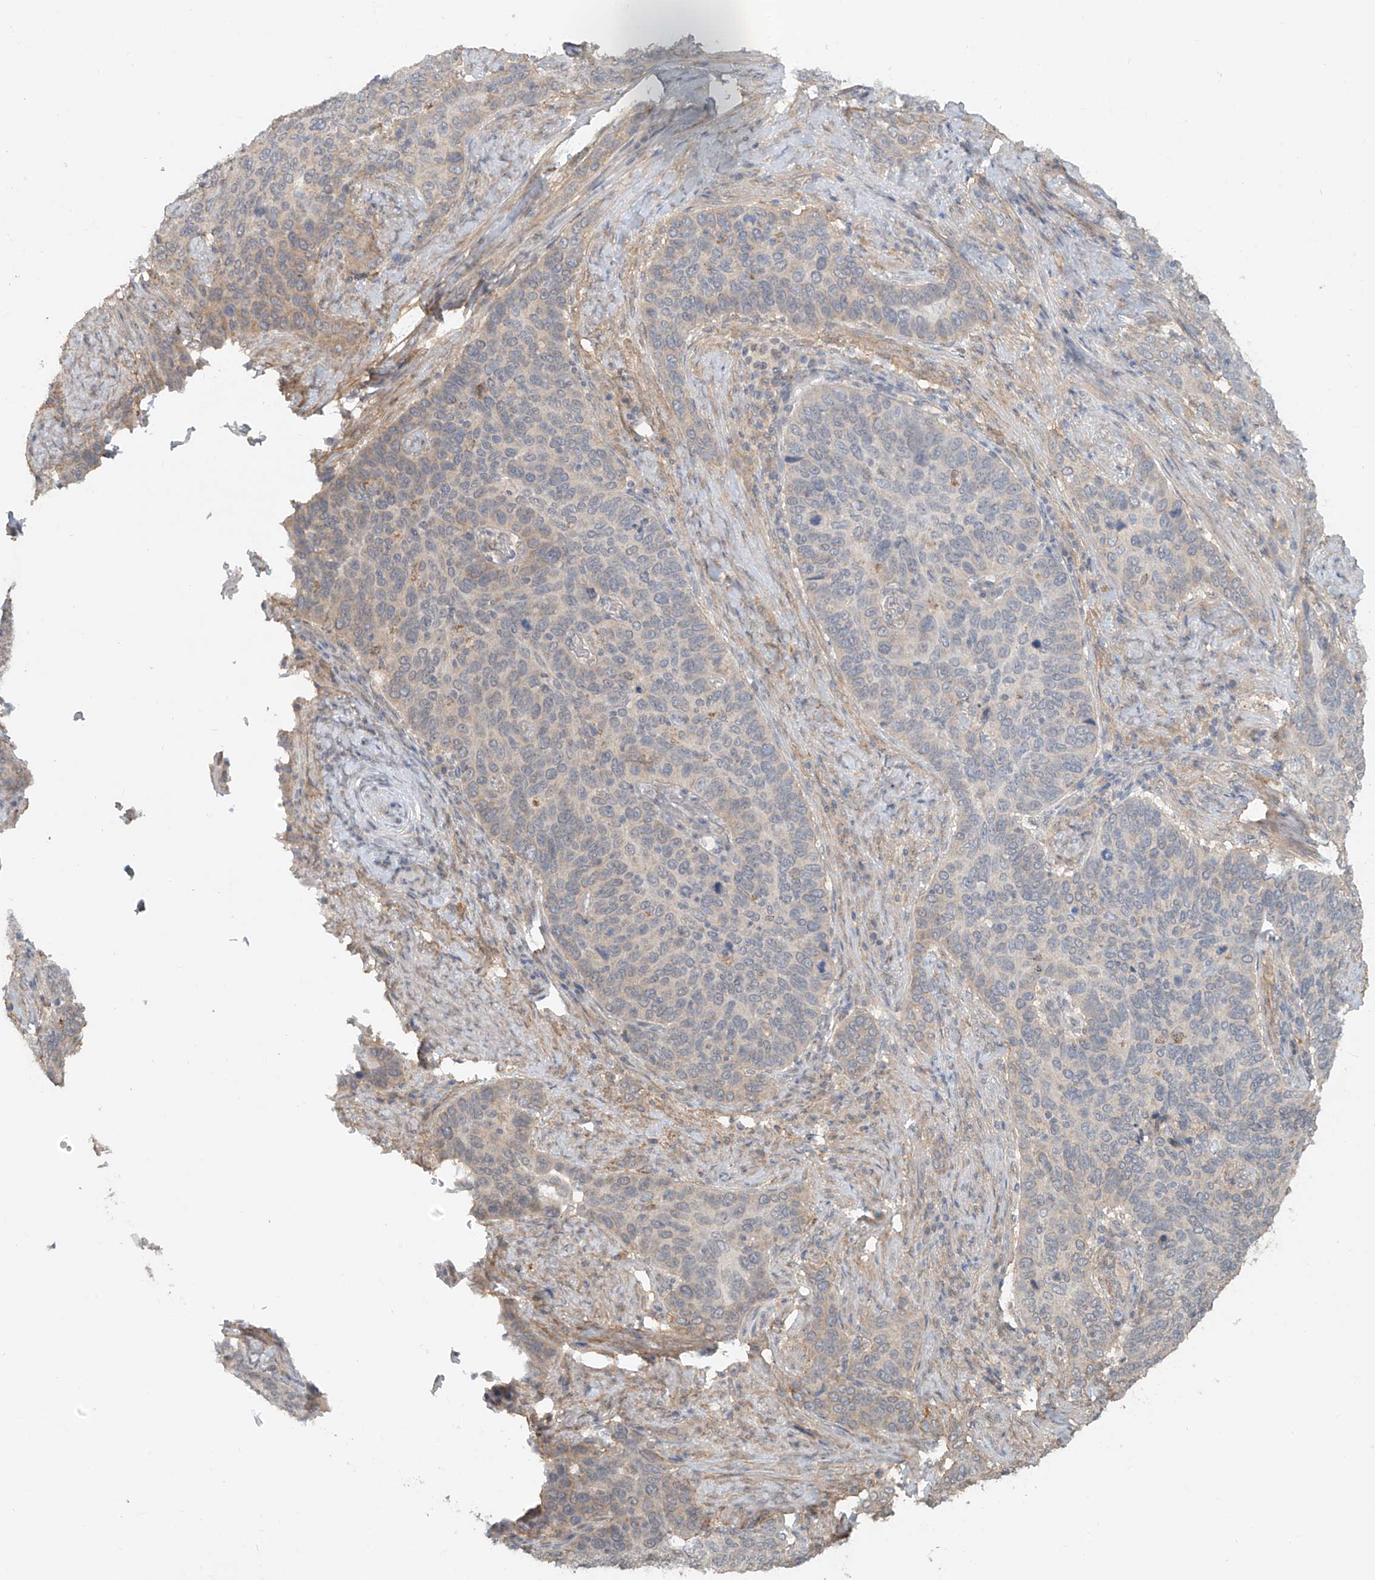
{"staining": {"intensity": "weak", "quantity": "<25%", "location": "cytoplasmic/membranous"}, "tissue": "cervical cancer", "cell_type": "Tumor cells", "image_type": "cancer", "snomed": [{"axis": "morphology", "description": "Squamous cell carcinoma, NOS"}, {"axis": "topography", "description": "Cervix"}], "caption": "This is an IHC micrograph of squamous cell carcinoma (cervical). There is no staining in tumor cells.", "gene": "ABCD1", "patient": {"sex": "female", "age": 60}}